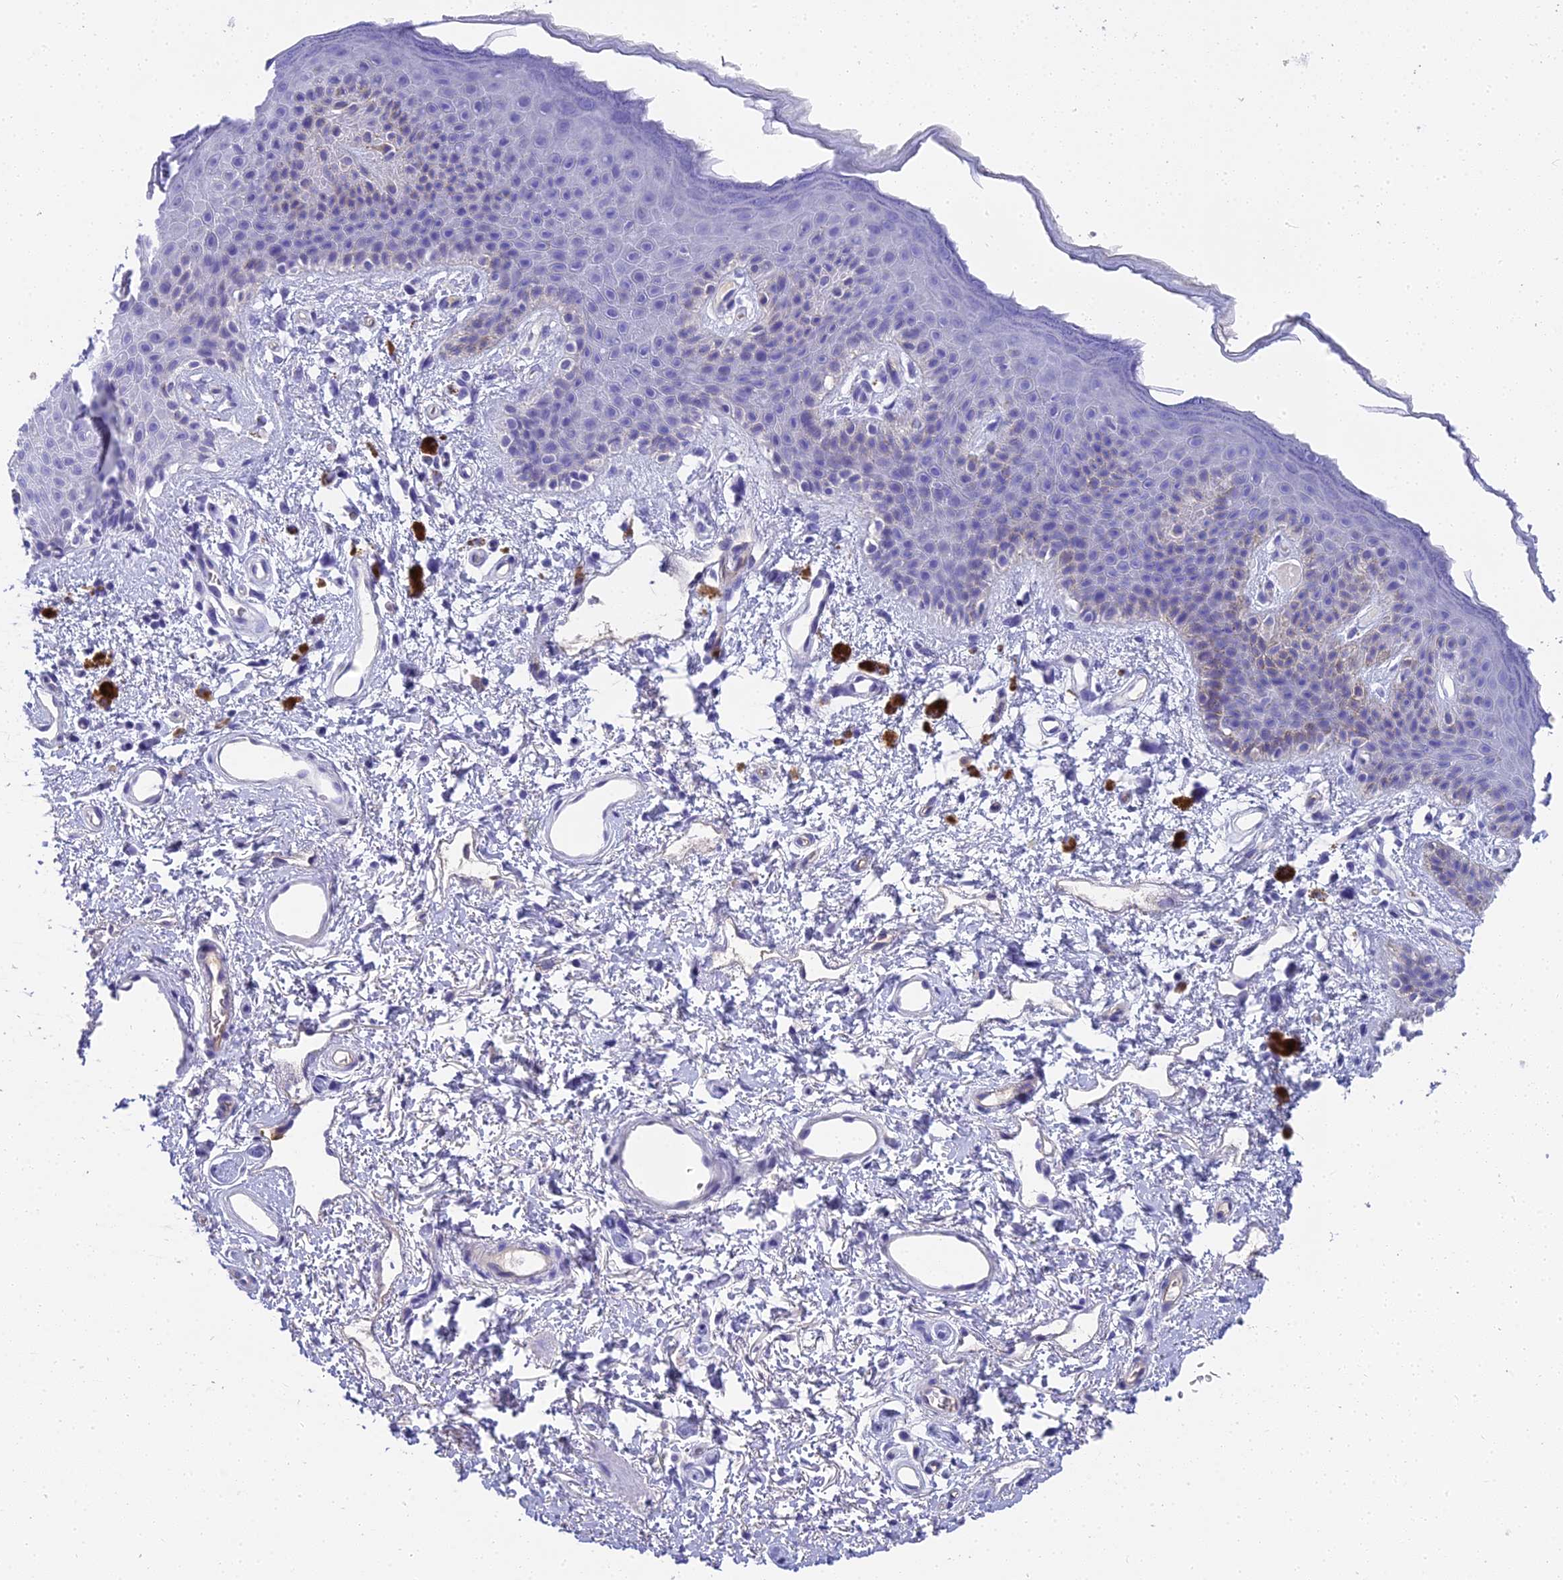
{"staining": {"intensity": "negative", "quantity": "none", "location": "none"}, "tissue": "skin", "cell_type": "Epidermal cells", "image_type": "normal", "snomed": [{"axis": "morphology", "description": "Normal tissue, NOS"}, {"axis": "topography", "description": "Anal"}], "caption": "Epidermal cells are negative for brown protein staining in benign skin. (Stains: DAB (3,3'-diaminobenzidine) immunohistochemistry (IHC) with hematoxylin counter stain, Microscopy: brightfield microscopy at high magnification).", "gene": "NINJ1", "patient": {"sex": "female", "age": 46}}